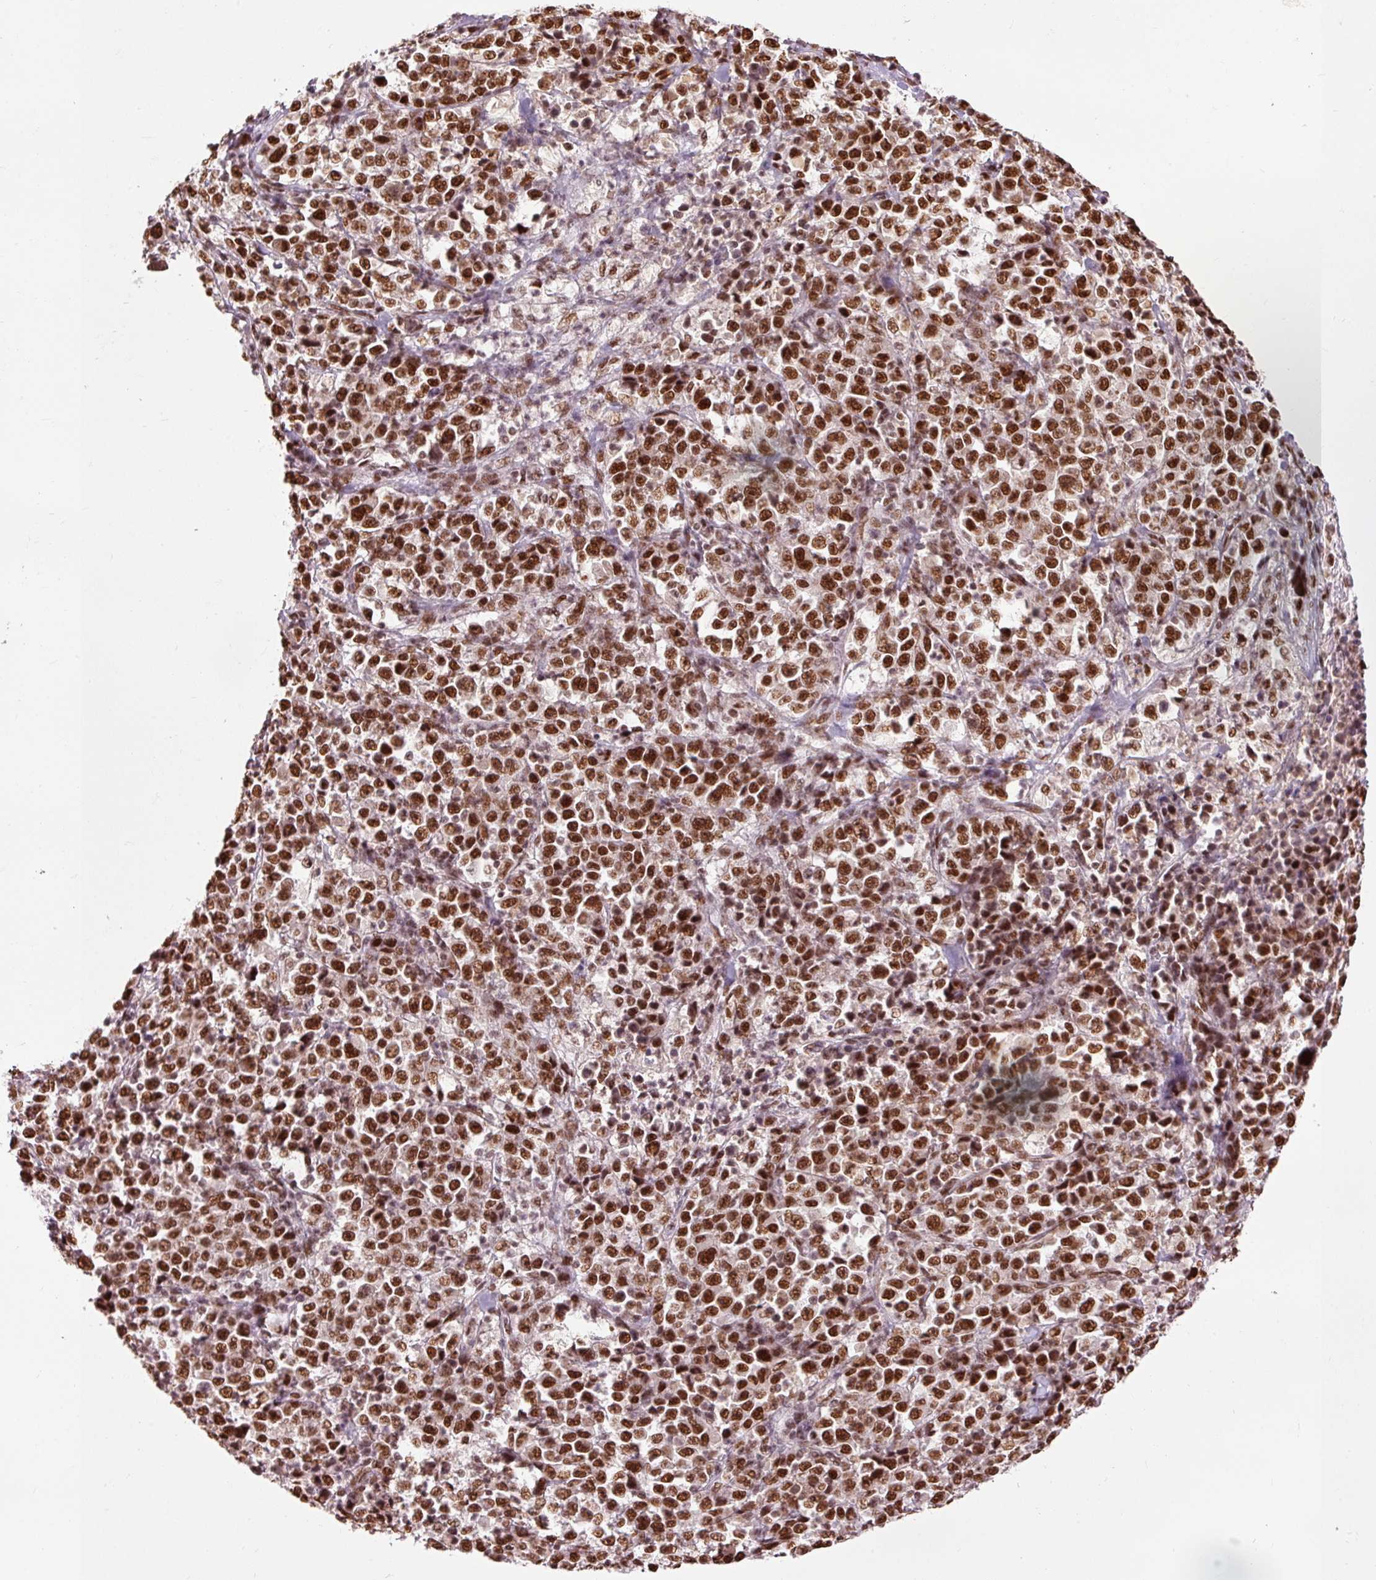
{"staining": {"intensity": "strong", "quantity": ">75%", "location": "nuclear"}, "tissue": "stomach cancer", "cell_type": "Tumor cells", "image_type": "cancer", "snomed": [{"axis": "morphology", "description": "Normal tissue, NOS"}, {"axis": "morphology", "description": "Adenocarcinoma, NOS"}, {"axis": "topography", "description": "Stomach, upper"}, {"axis": "topography", "description": "Stomach"}], "caption": "Tumor cells exhibit strong nuclear staining in about >75% of cells in adenocarcinoma (stomach).", "gene": "ZBTB44", "patient": {"sex": "male", "age": 59}}